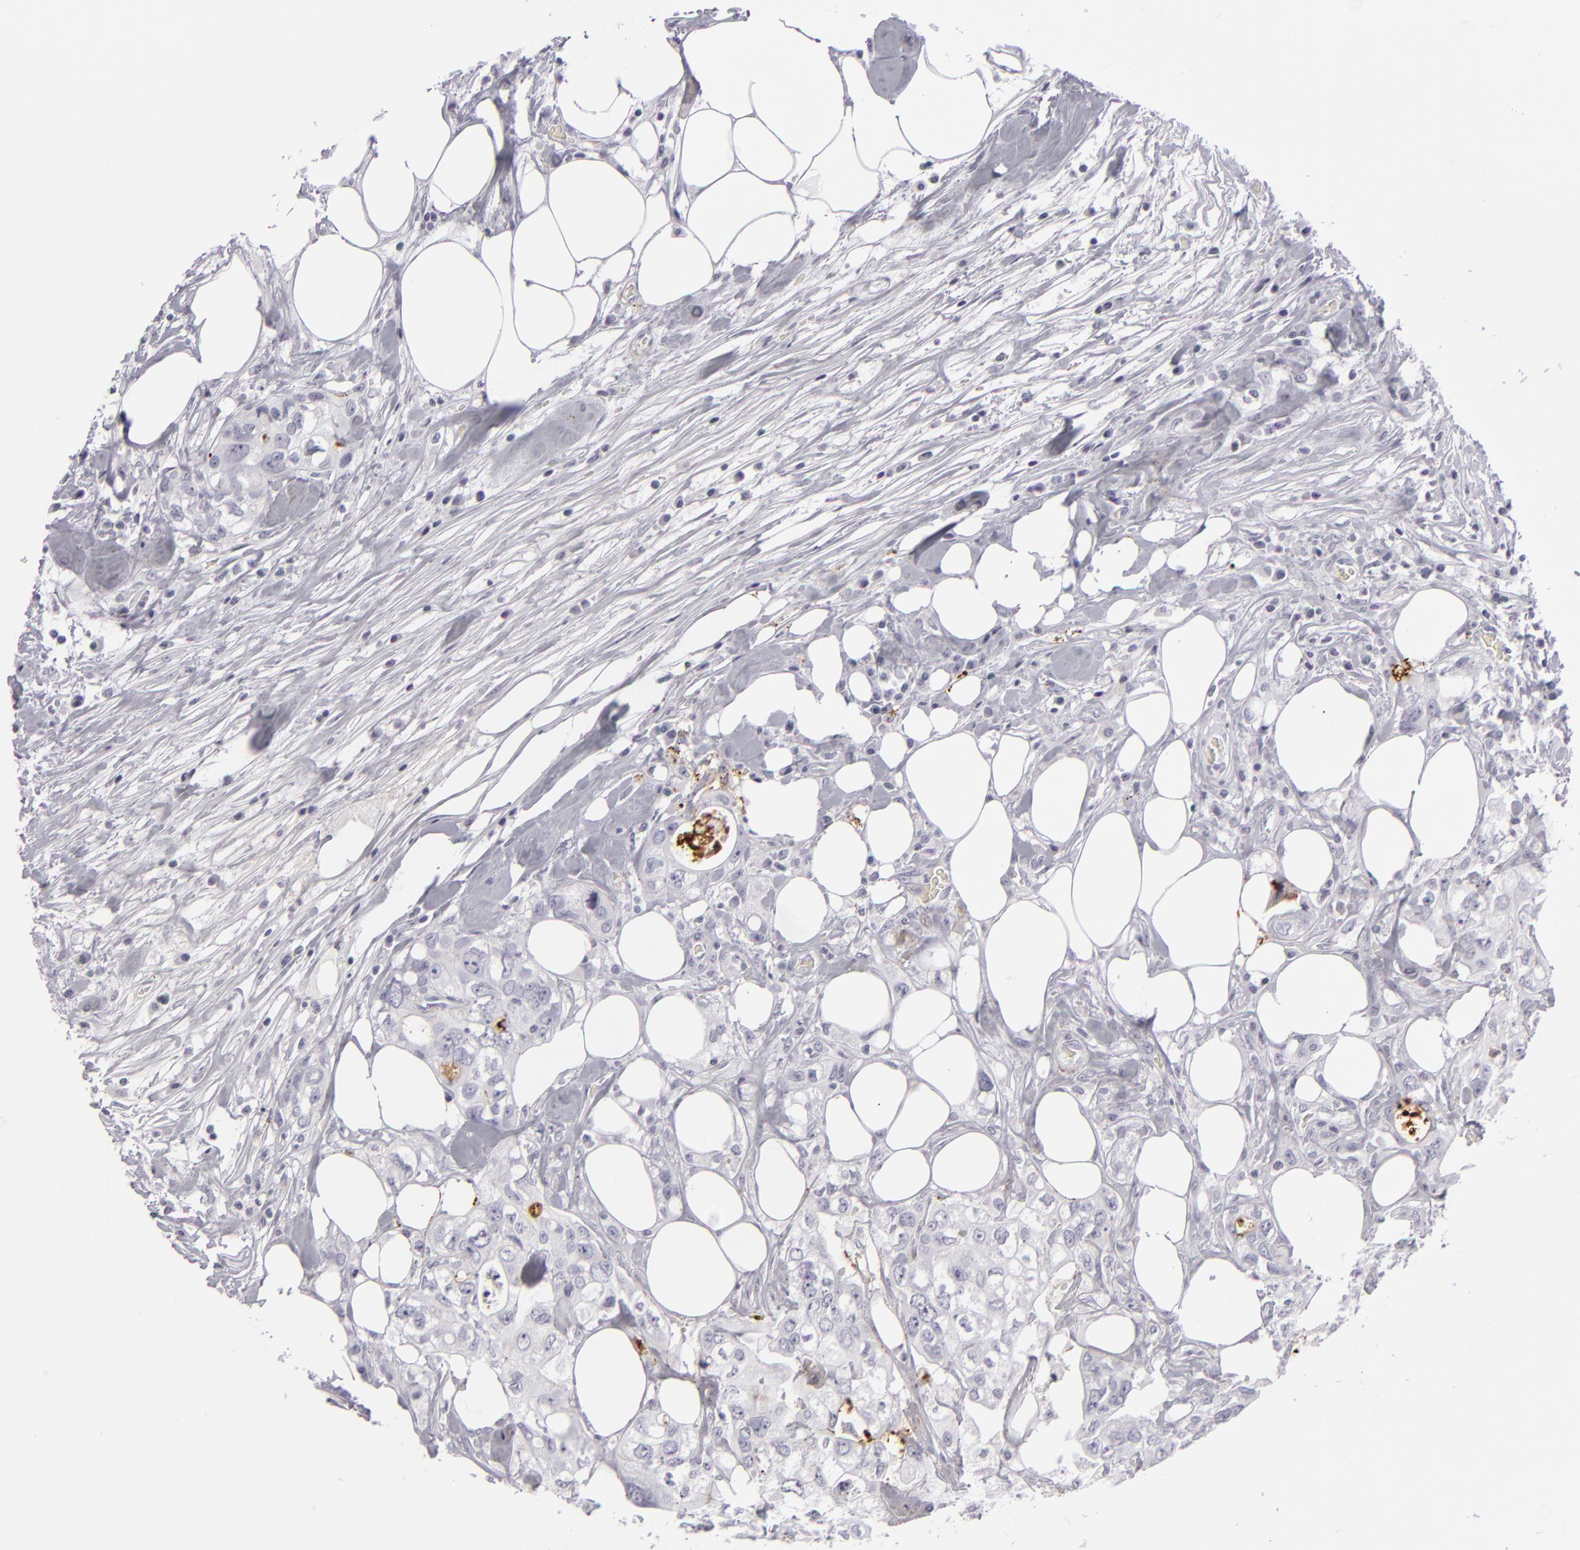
{"staining": {"intensity": "negative", "quantity": "none", "location": "none"}, "tissue": "colorectal cancer", "cell_type": "Tumor cells", "image_type": "cancer", "snomed": [{"axis": "morphology", "description": "Adenocarcinoma, NOS"}, {"axis": "topography", "description": "Rectum"}], "caption": "An immunohistochemistry photomicrograph of adenocarcinoma (colorectal) is shown. There is no staining in tumor cells of adenocarcinoma (colorectal).", "gene": "C9", "patient": {"sex": "female", "age": 57}}